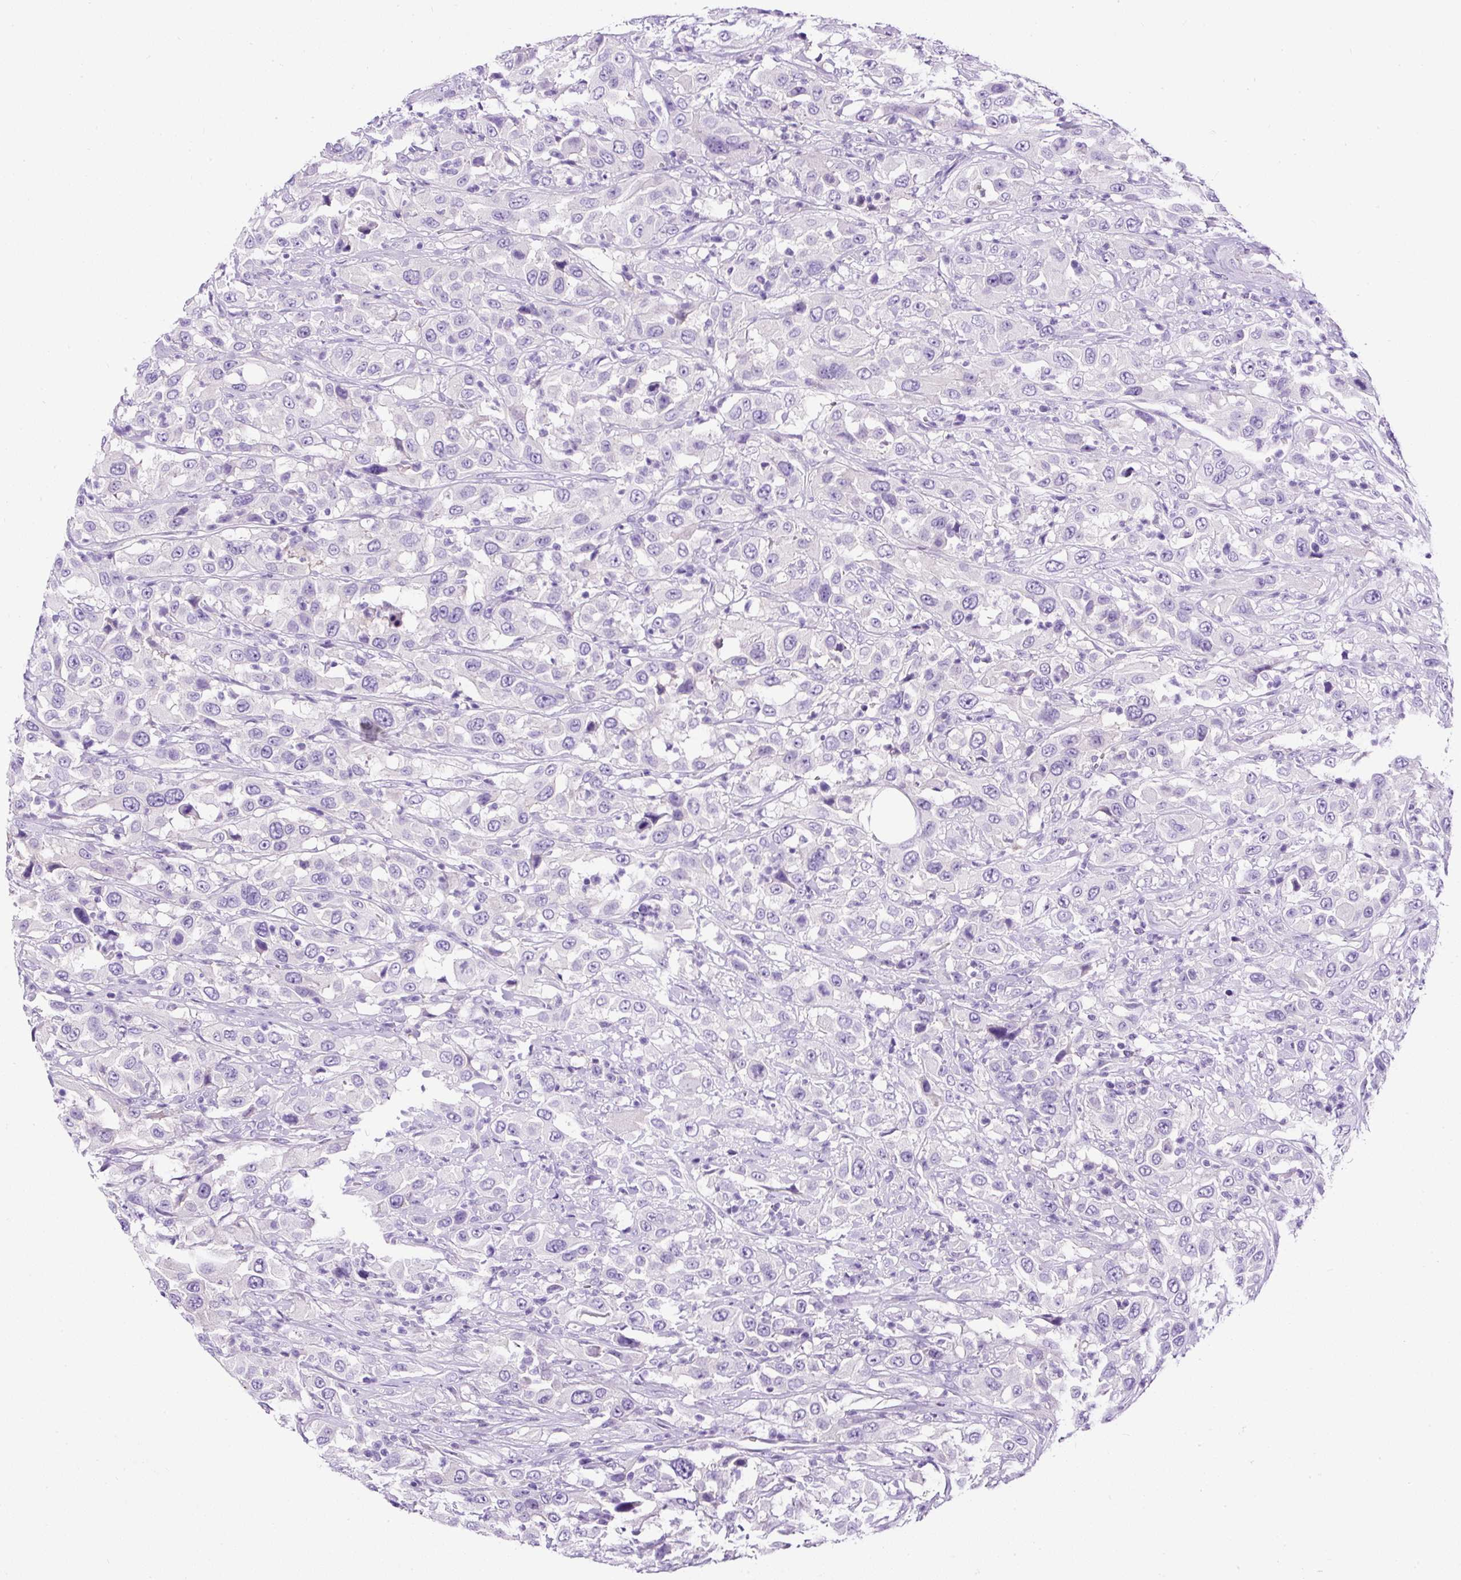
{"staining": {"intensity": "negative", "quantity": "none", "location": "none"}, "tissue": "urothelial cancer", "cell_type": "Tumor cells", "image_type": "cancer", "snomed": [{"axis": "morphology", "description": "Urothelial carcinoma, High grade"}, {"axis": "topography", "description": "Urinary bladder"}], "caption": "The IHC histopathology image has no significant positivity in tumor cells of urothelial cancer tissue.", "gene": "STOX2", "patient": {"sex": "male", "age": 61}}